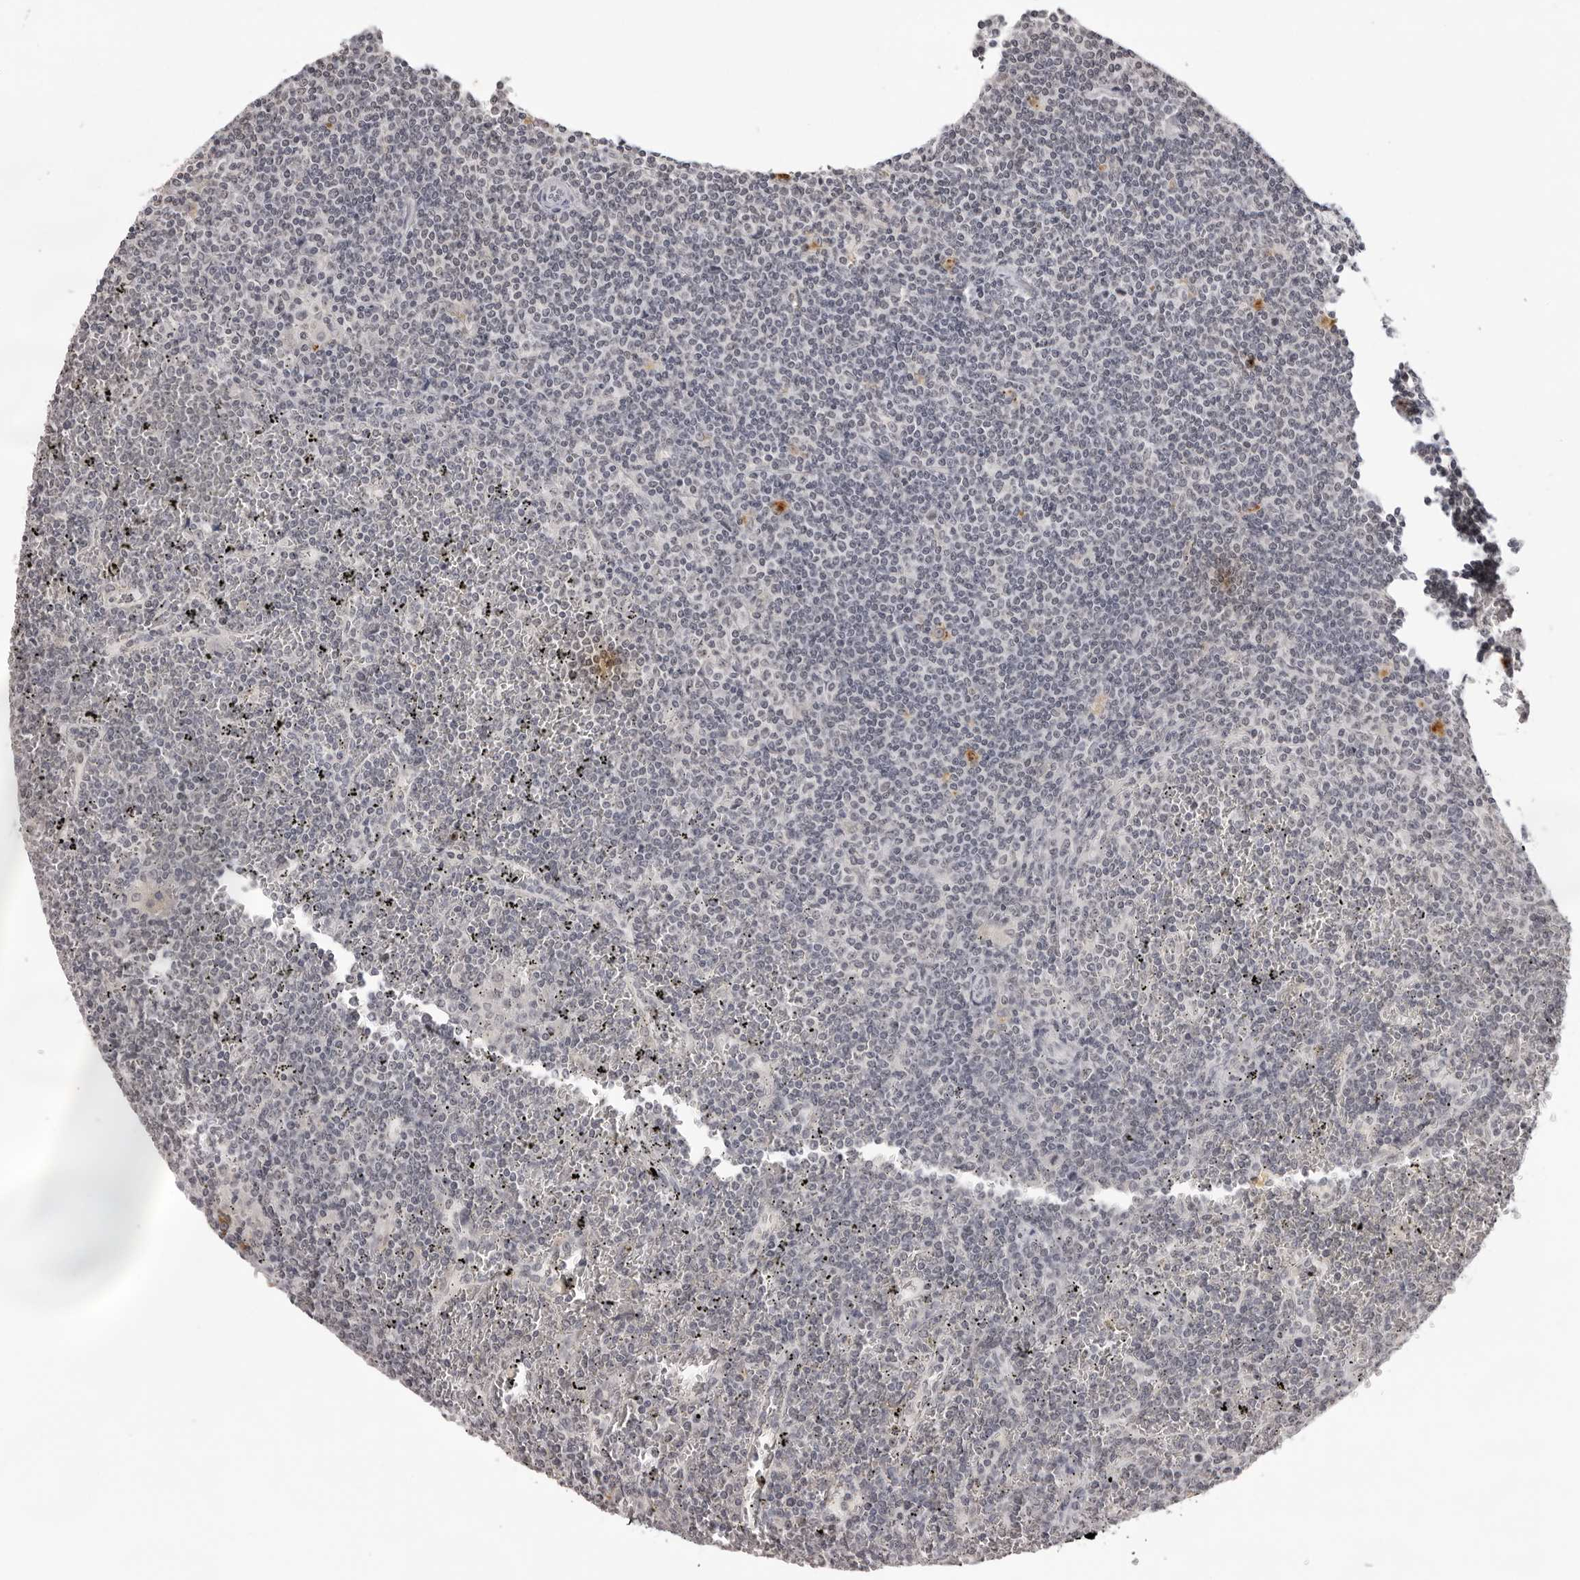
{"staining": {"intensity": "negative", "quantity": "none", "location": "none"}, "tissue": "lymphoma", "cell_type": "Tumor cells", "image_type": "cancer", "snomed": [{"axis": "morphology", "description": "Malignant lymphoma, non-Hodgkin's type, Low grade"}, {"axis": "topography", "description": "Spleen"}], "caption": "Tumor cells show no significant protein expression in lymphoma.", "gene": "NTM", "patient": {"sex": "female", "age": 19}}